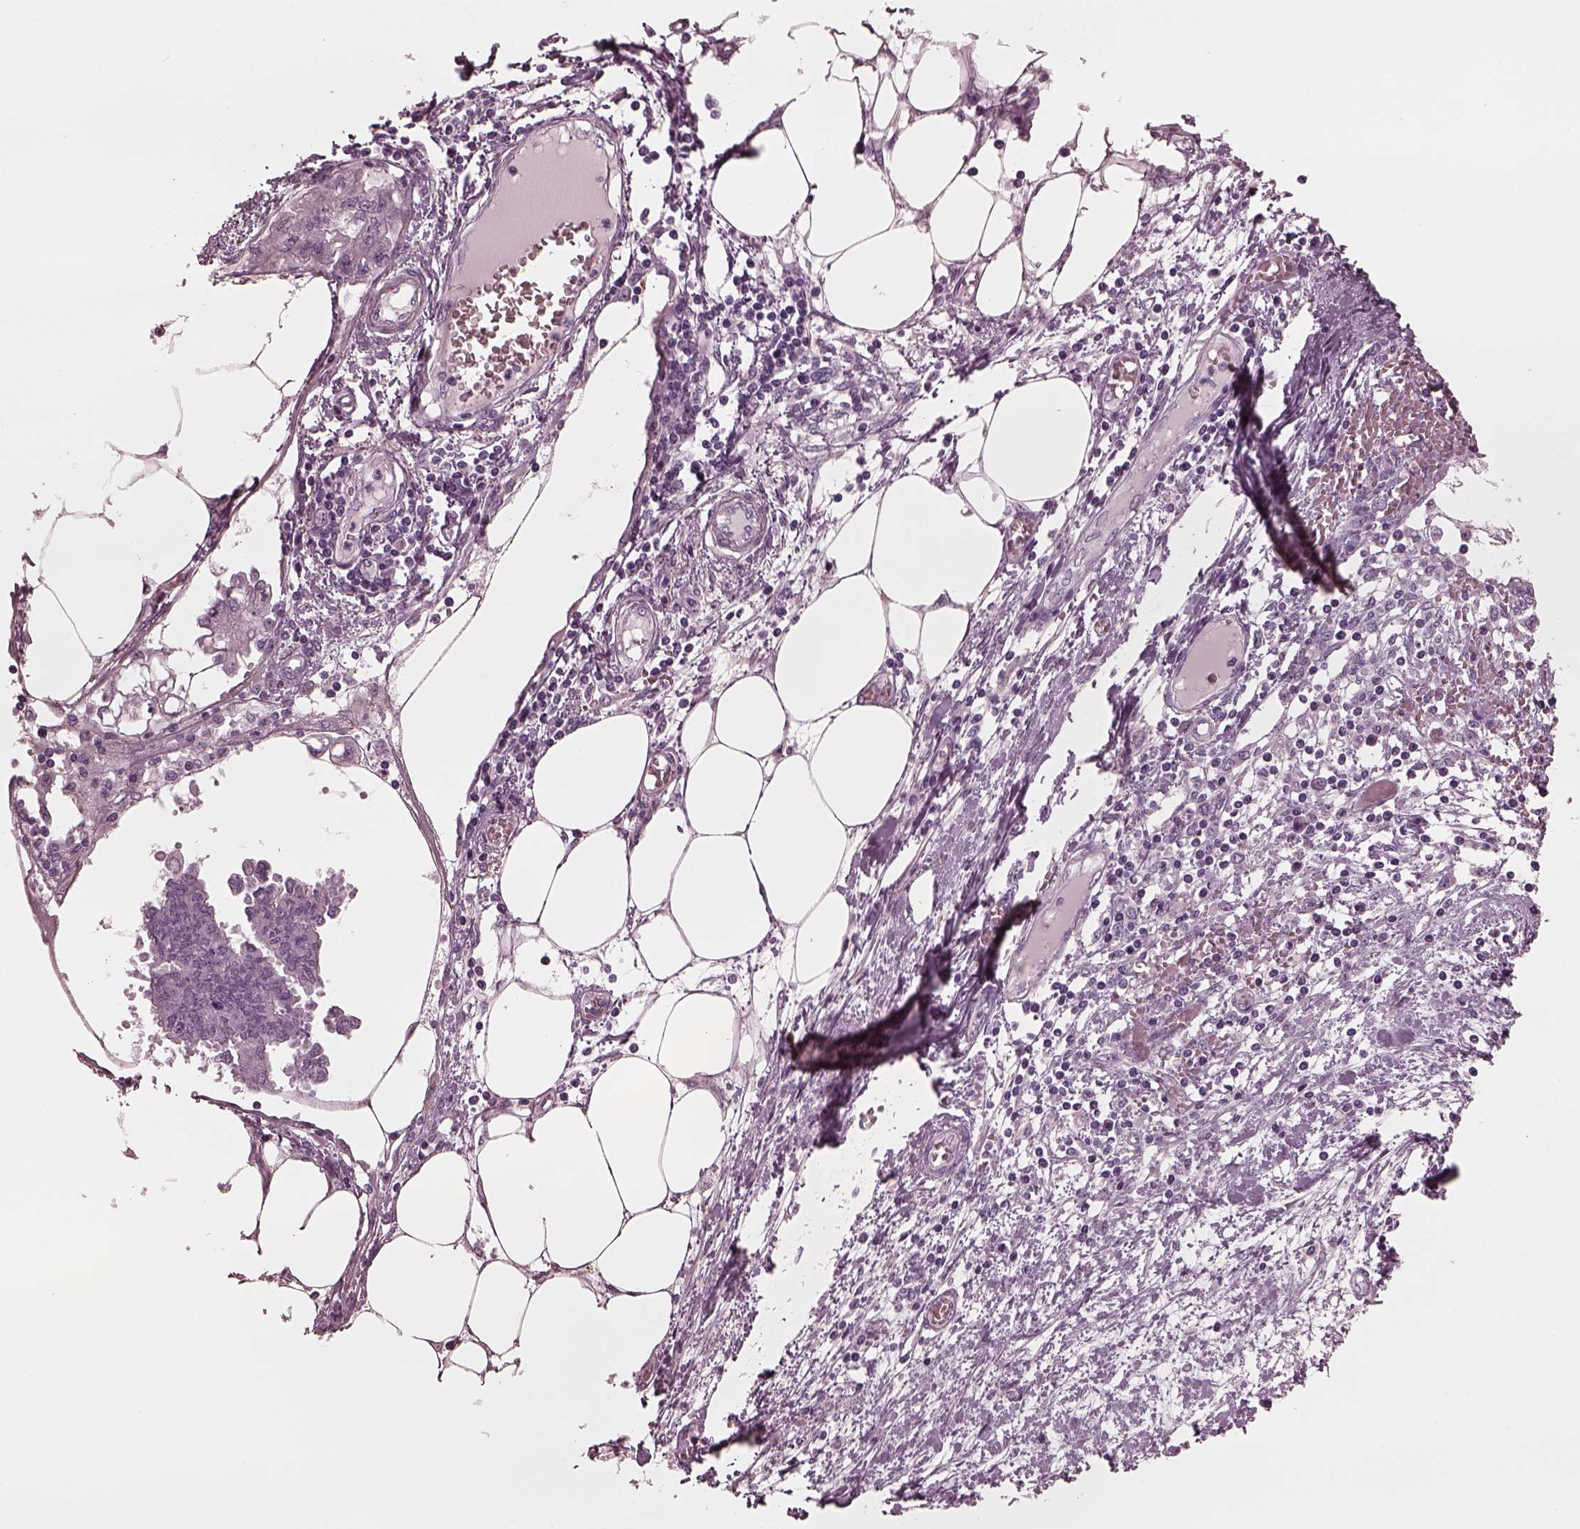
{"staining": {"intensity": "negative", "quantity": "none", "location": "none"}, "tissue": "endometrial cancer", "cell_type": "Tumor cells", "image_type": "cancer", "snomed": [{"axis": "morphology", "description": "Adenocarcinoma, NOS"}, {"axis": "morphology", "description": "Adenocarcinoma, metastatic, NOS"}, {"axis": "topography", "description": "Adipose tissue"}, {"axis": "topography", "description": "Endometrium"}], "caption": "Endometrial cancer was stained to show a protein in brown. There is no significant expression in tumor cells.", "gene": "CGA", "patient": {"sex": "female", "age": 67}}